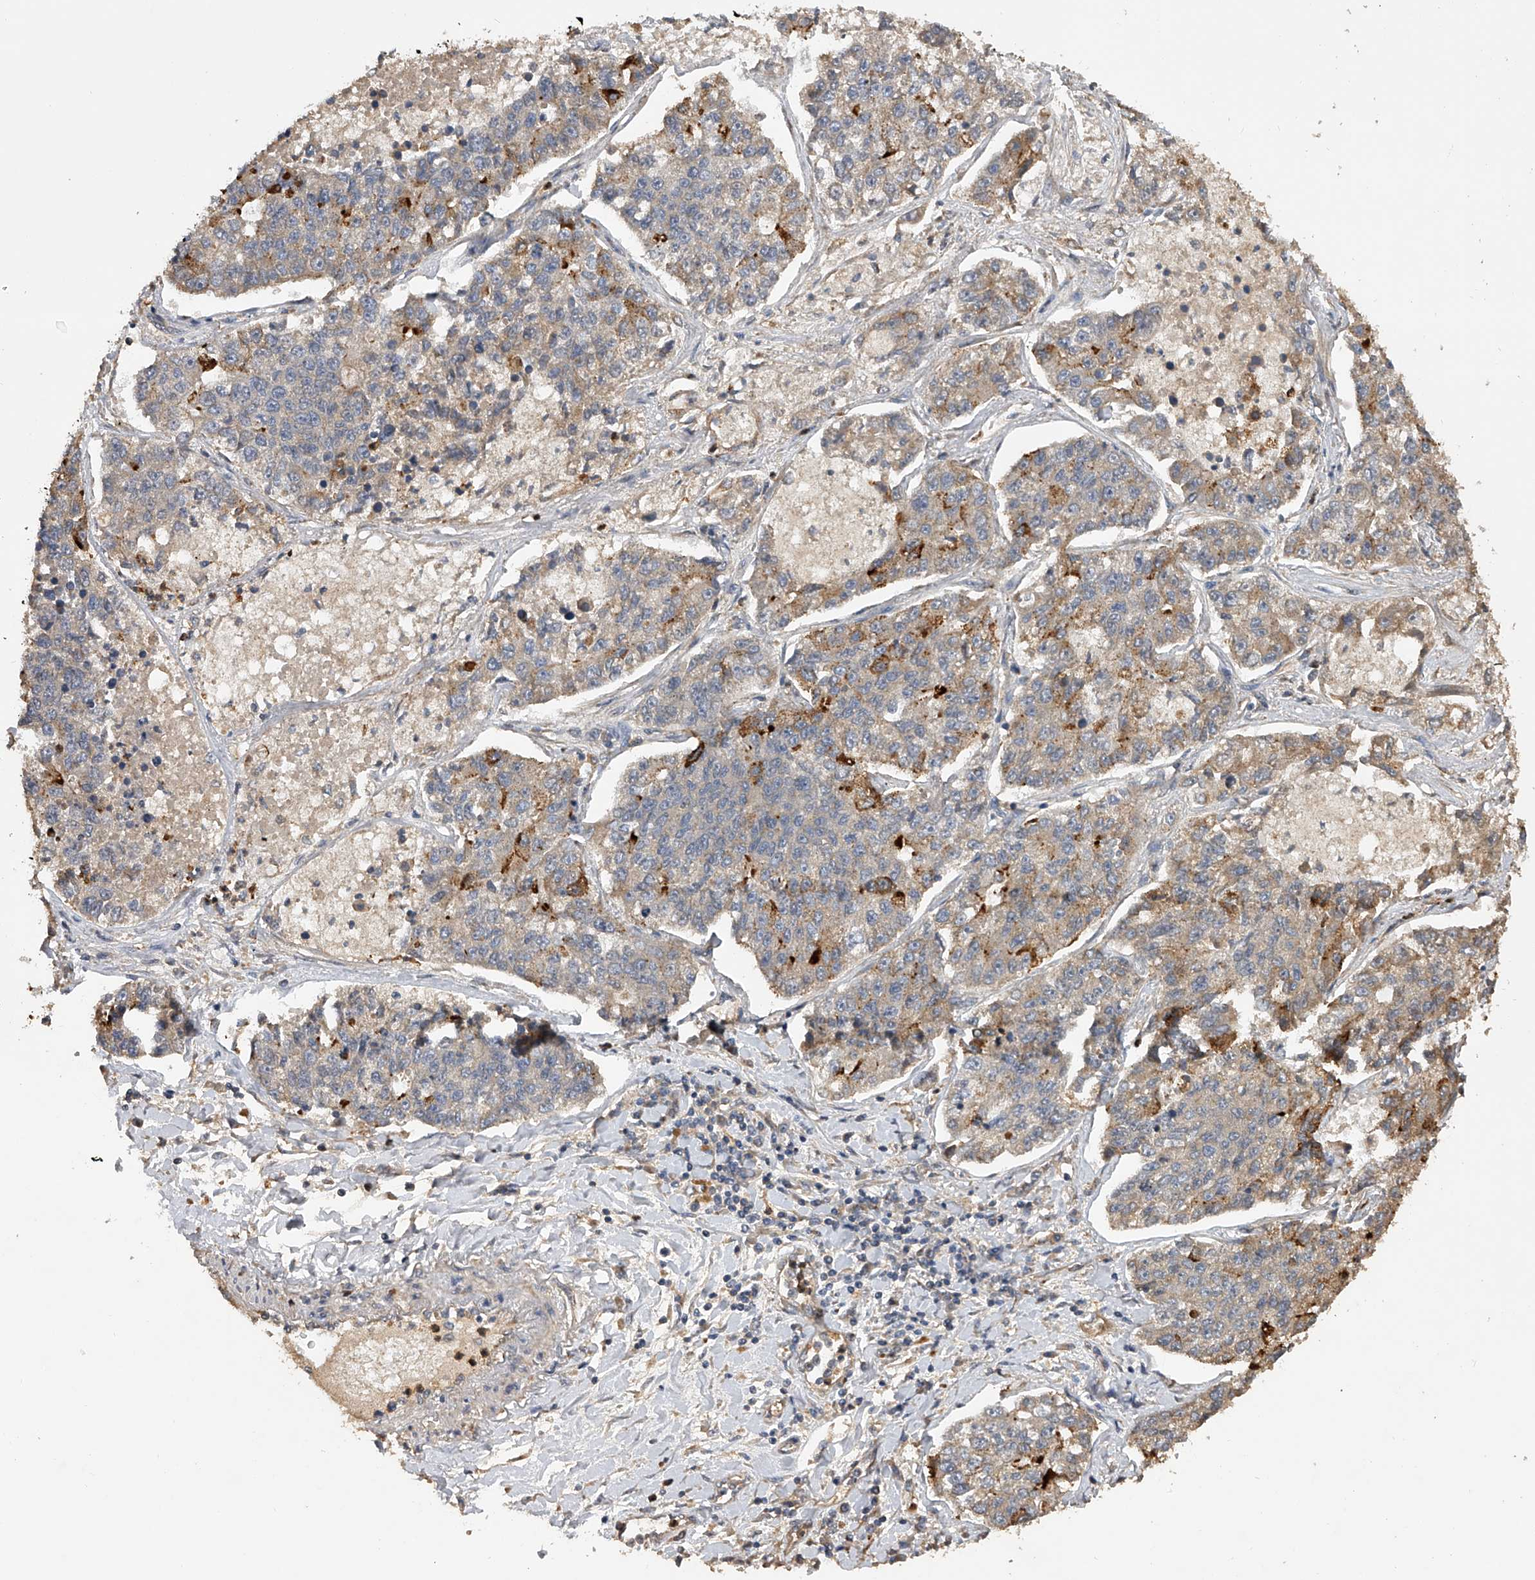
{"staining": {"intensity": "moderate", "quantity": "<25%", "location": "cytoplasmic/membranous"}, "tissue": "lung cancer", "cell_type": "Tumor cells", "image_type": "cancer", "snomed": [{"axis": "morphology", "description": "Adenocarcinoma, NOS"}, {"axis": "topography", "description": "Lung"}], "caption": "Immunohistochemistry (IHC) image of neoplastic tissue: human lung adenocarcinoma stained using immunohistochemistry (IHC) exhibits low levels of moderate protein expression localized specifically in the cytoplasmic/membranous of tumor cells, appearing as a cytoplasmic/membranous brown color.", "gene": "PTPRA", "patient": {"sex": "male", "age": 49}}